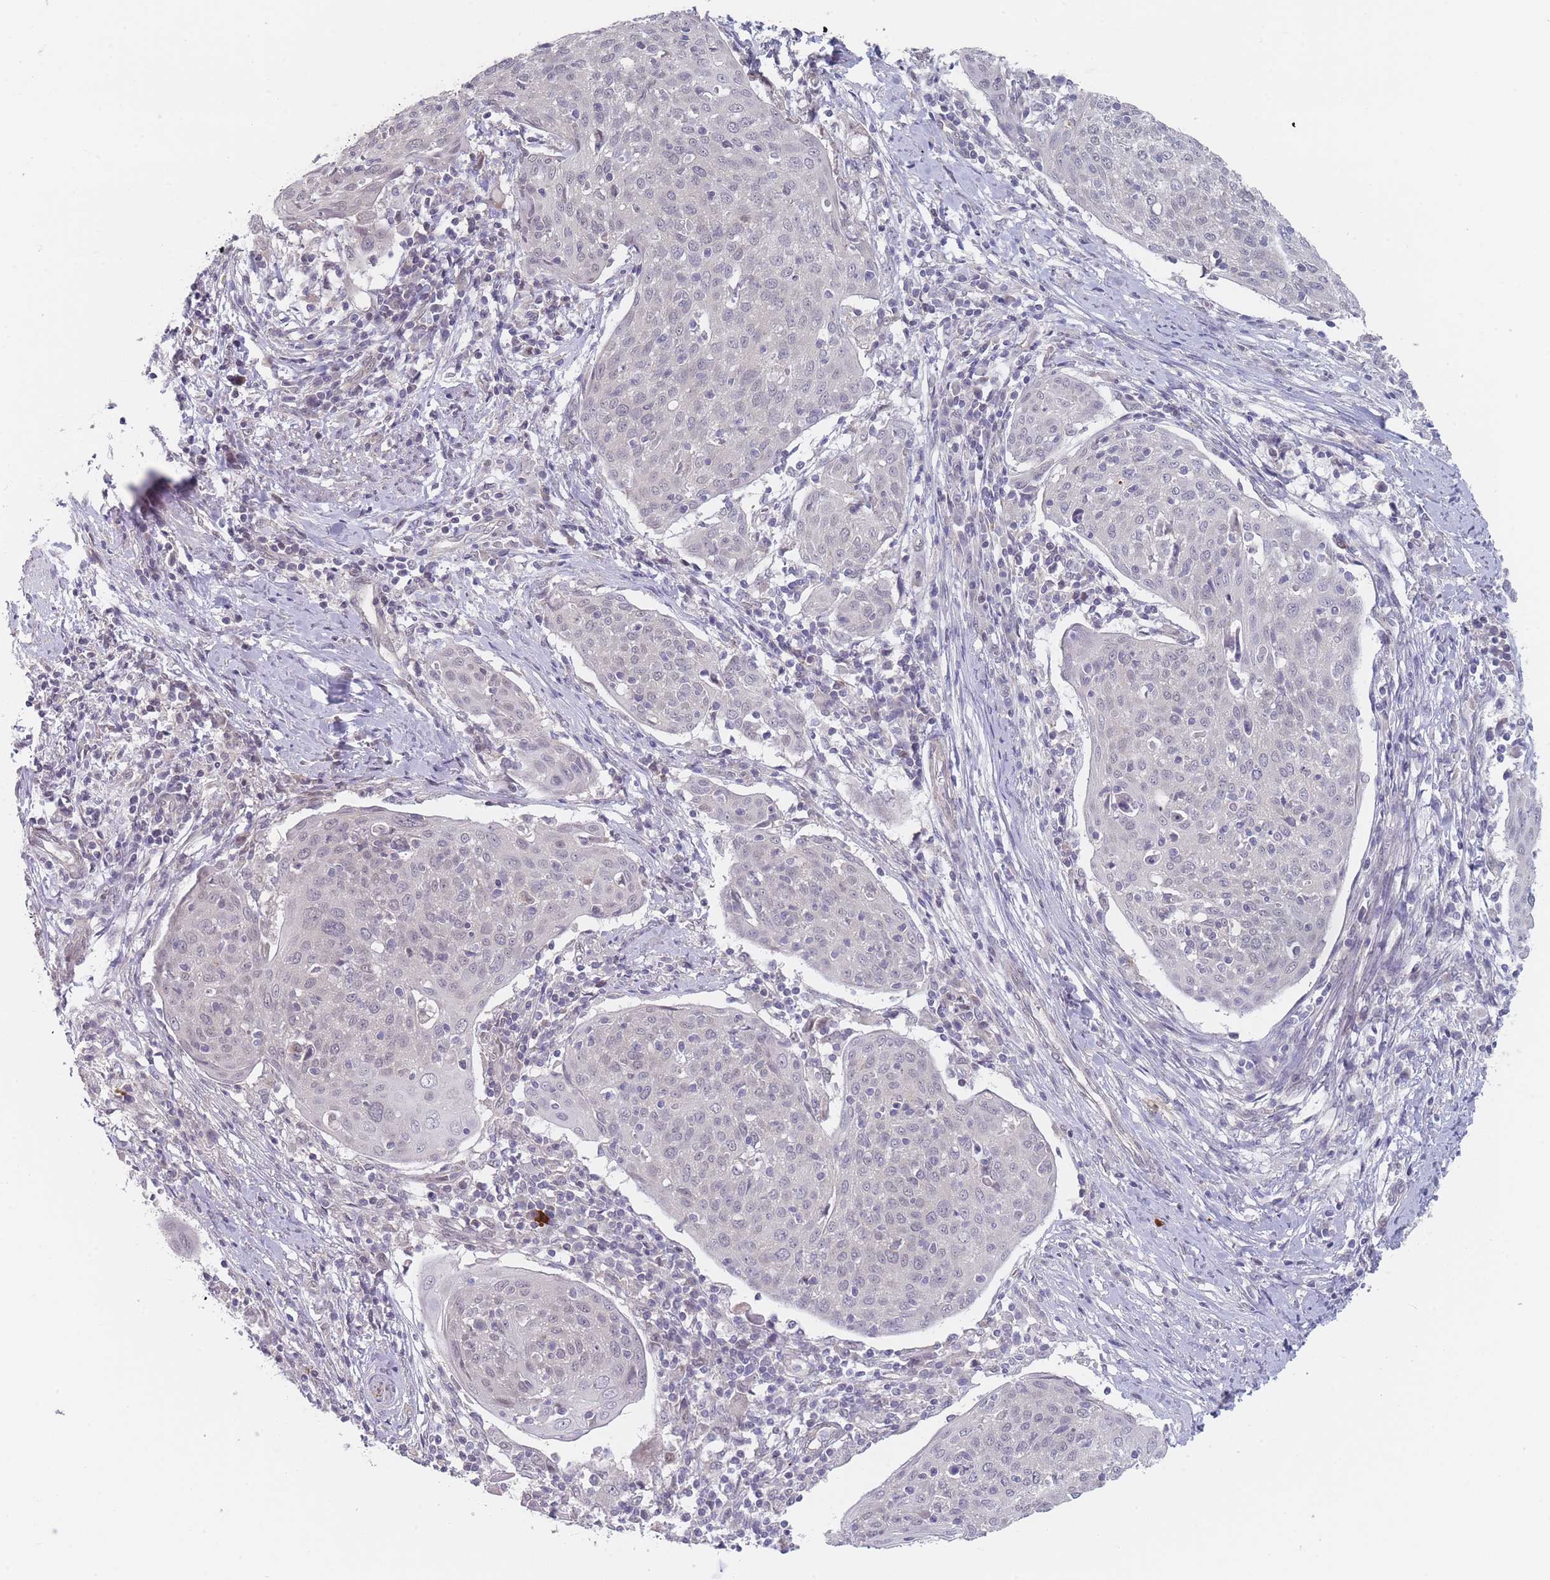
{"staining": {"intensity": "negative", "quantity": "none", "location": "none"}, "tissue": "cervical cancer", "cell_type": "Tumor cells", "image_type": "cancer", "snomed": [{"axis": "morphology", "description": "Squamous cell carcinoma, NOS"}, {"axis": "topography", "description": "Cervix"}], "caption": "Cervical squamous cell carcinoma was stained to show a protein in brown. There is no significant expression in tumor cells. Brightfield microscopy of IHC stained with DAB (3,3'-diaminobenzidine) (brown) and hematoxylin (blue), captured at high magnification.", "gene": "ANKRD10", "patient": {"sex": "female", "age": 67}}